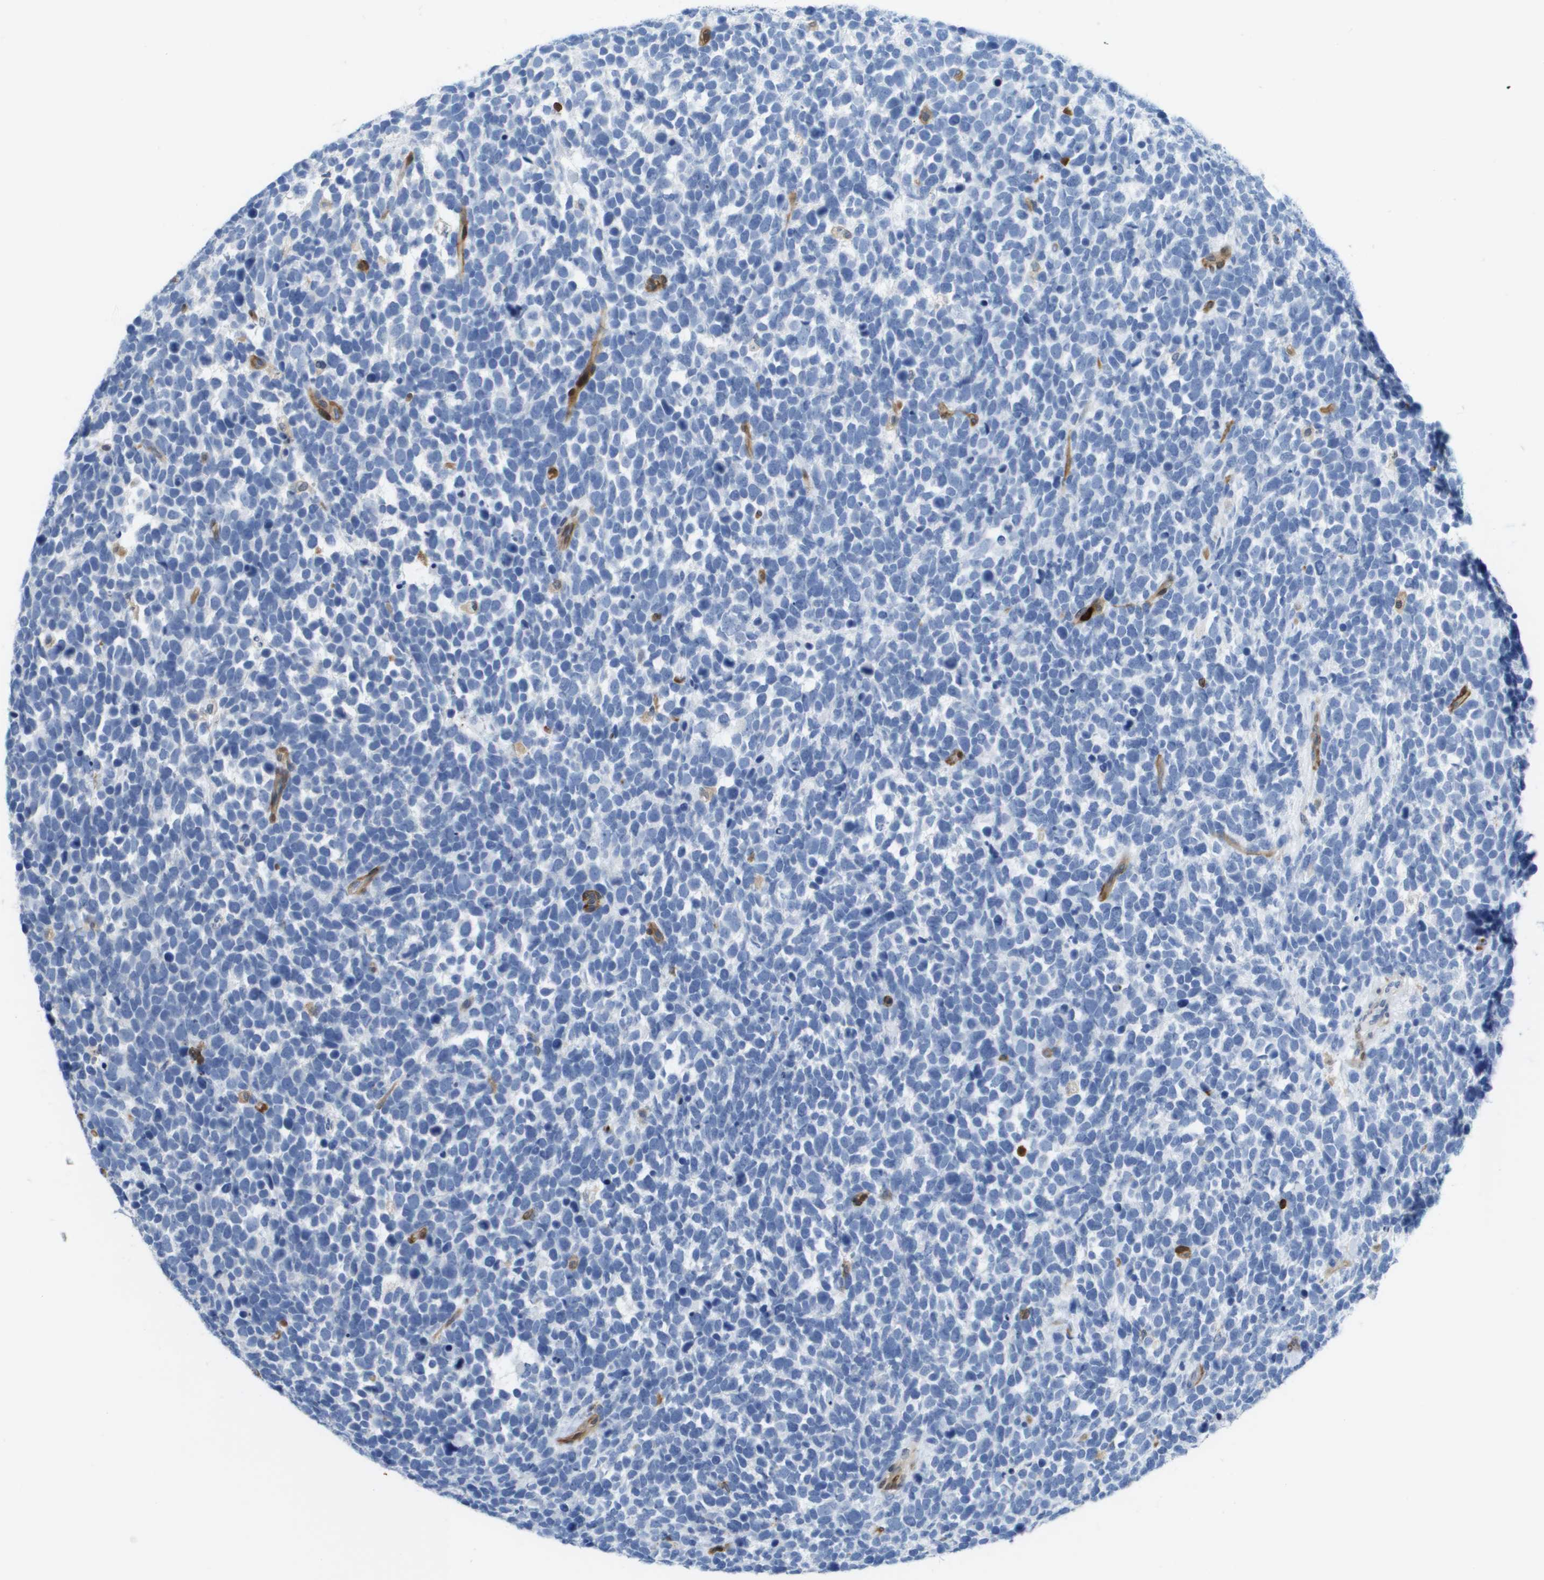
{"staining": {"intensity": "negative", "quantity": "none", "location": "none"}, "tissue": "urothelial cancer", "cell_type": "Tumor cells", "image_type": "cancer", "snomed": [{"axis": "morphology", "description": "Urothelial carcinoma, High grade"}, {"axis": "topography", "description": "Urinary bladder"}], "caption": "Immunohistochemistry (IHC) of high-grade urothelial carcinoma demonstrates no expression in tumor cells. (Brightfield microscopy of DAB (3,3'-diaminobenzidine) immunohistochemistry at high magnification).", "gene": "DOCK5", "patient": {"sex": "female", "age": 82}}